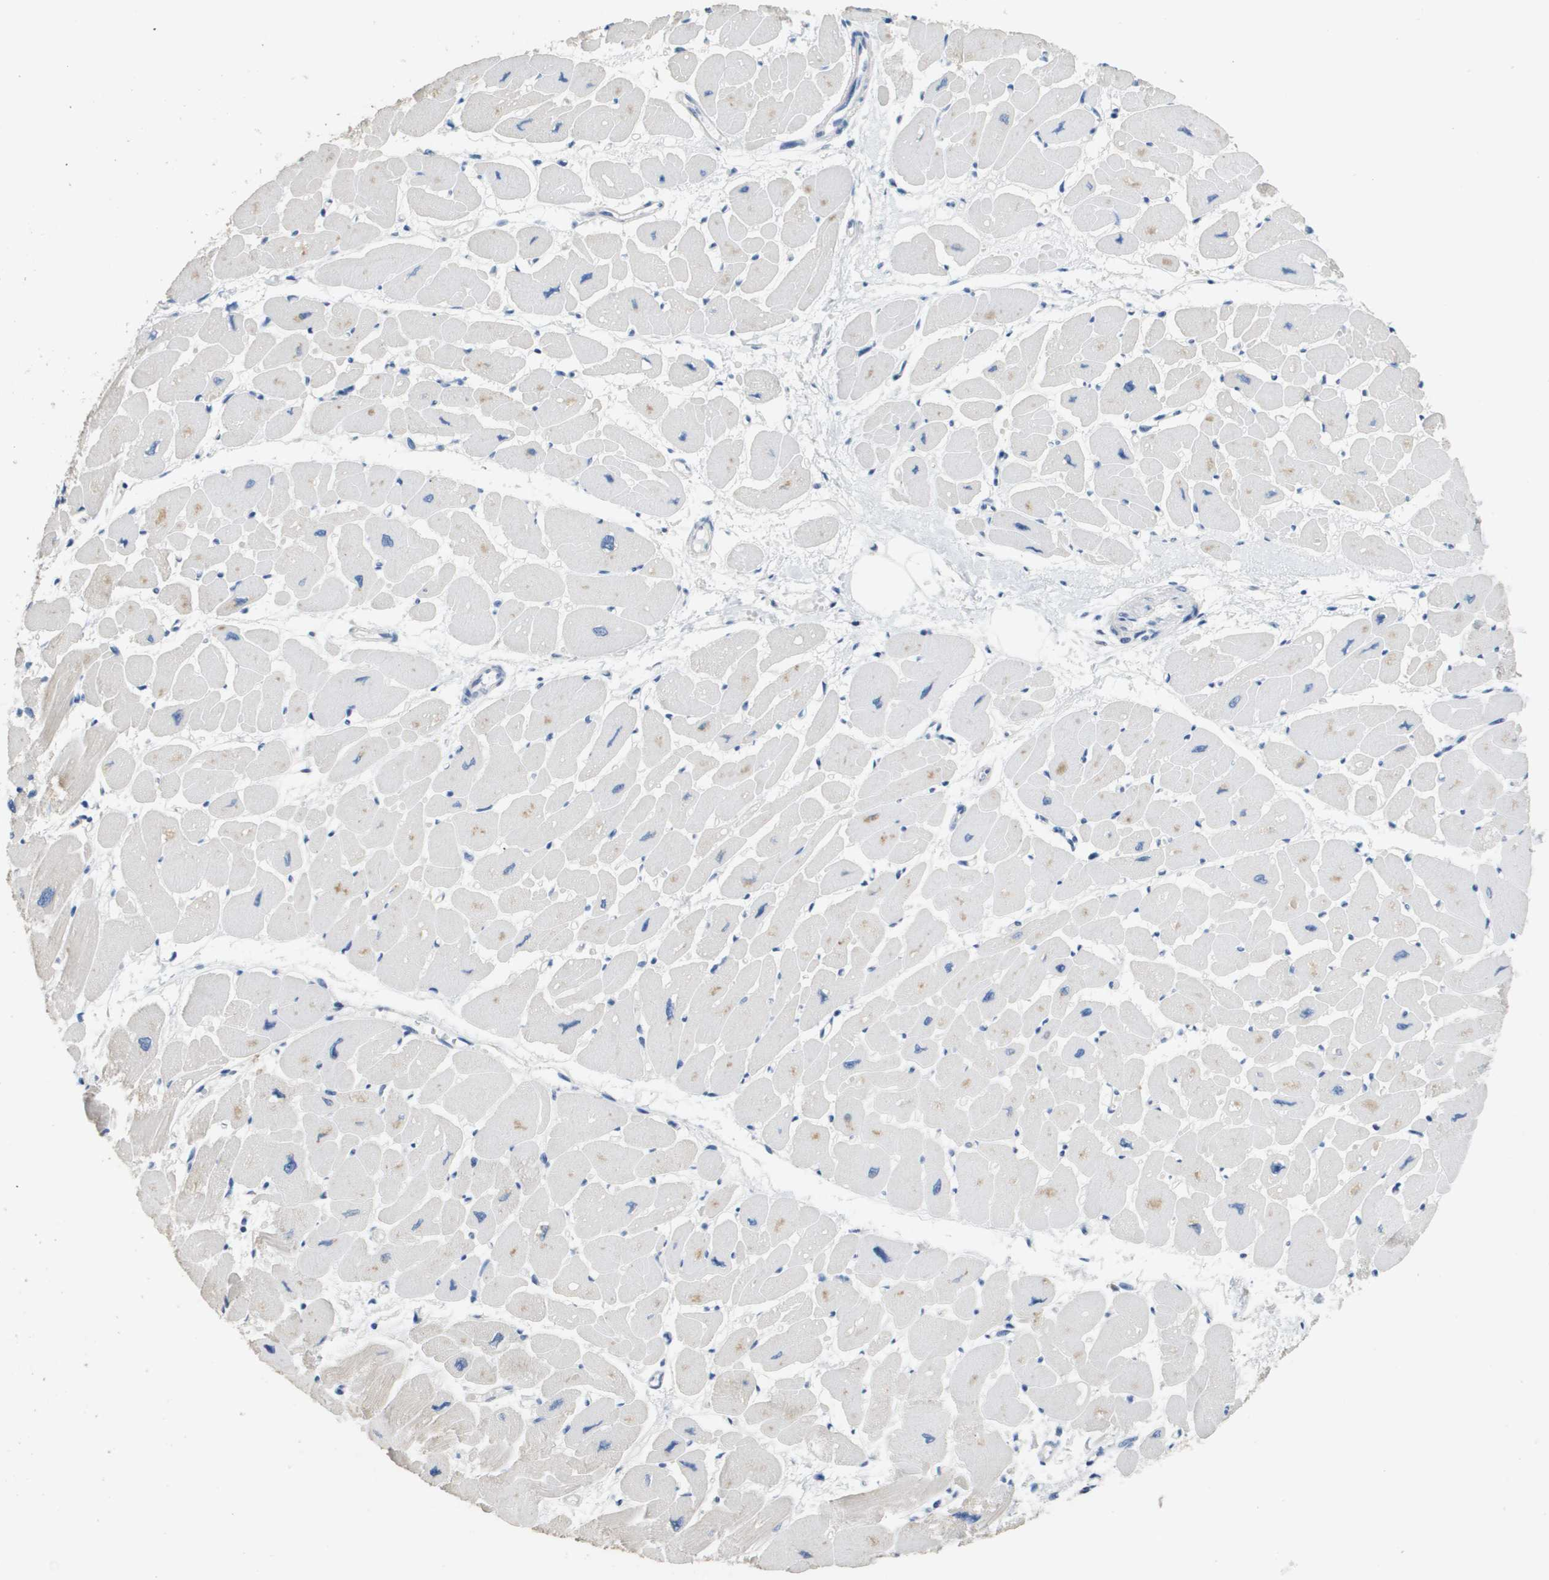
{"staining": {"intensity": "negative", "quantity": "none", "location": "none"}, "tissue": "heart muscle", "cell_type": "Cardiomyocytes", "image_type": "normal", "snomed": [{"axis": "morphology", "description": "Normal tissue, NOS"}, {"axis": "topography", "description": "Heart"}], "caption": "An image of heart muscle stained for a protein shows no brown staining in cardiomyocytes. (Immunohistochemistry (ihc), brightfield microscopy, high magnification).", "gene": "MT3", "patient": {"sex": "female", "age": 54}}